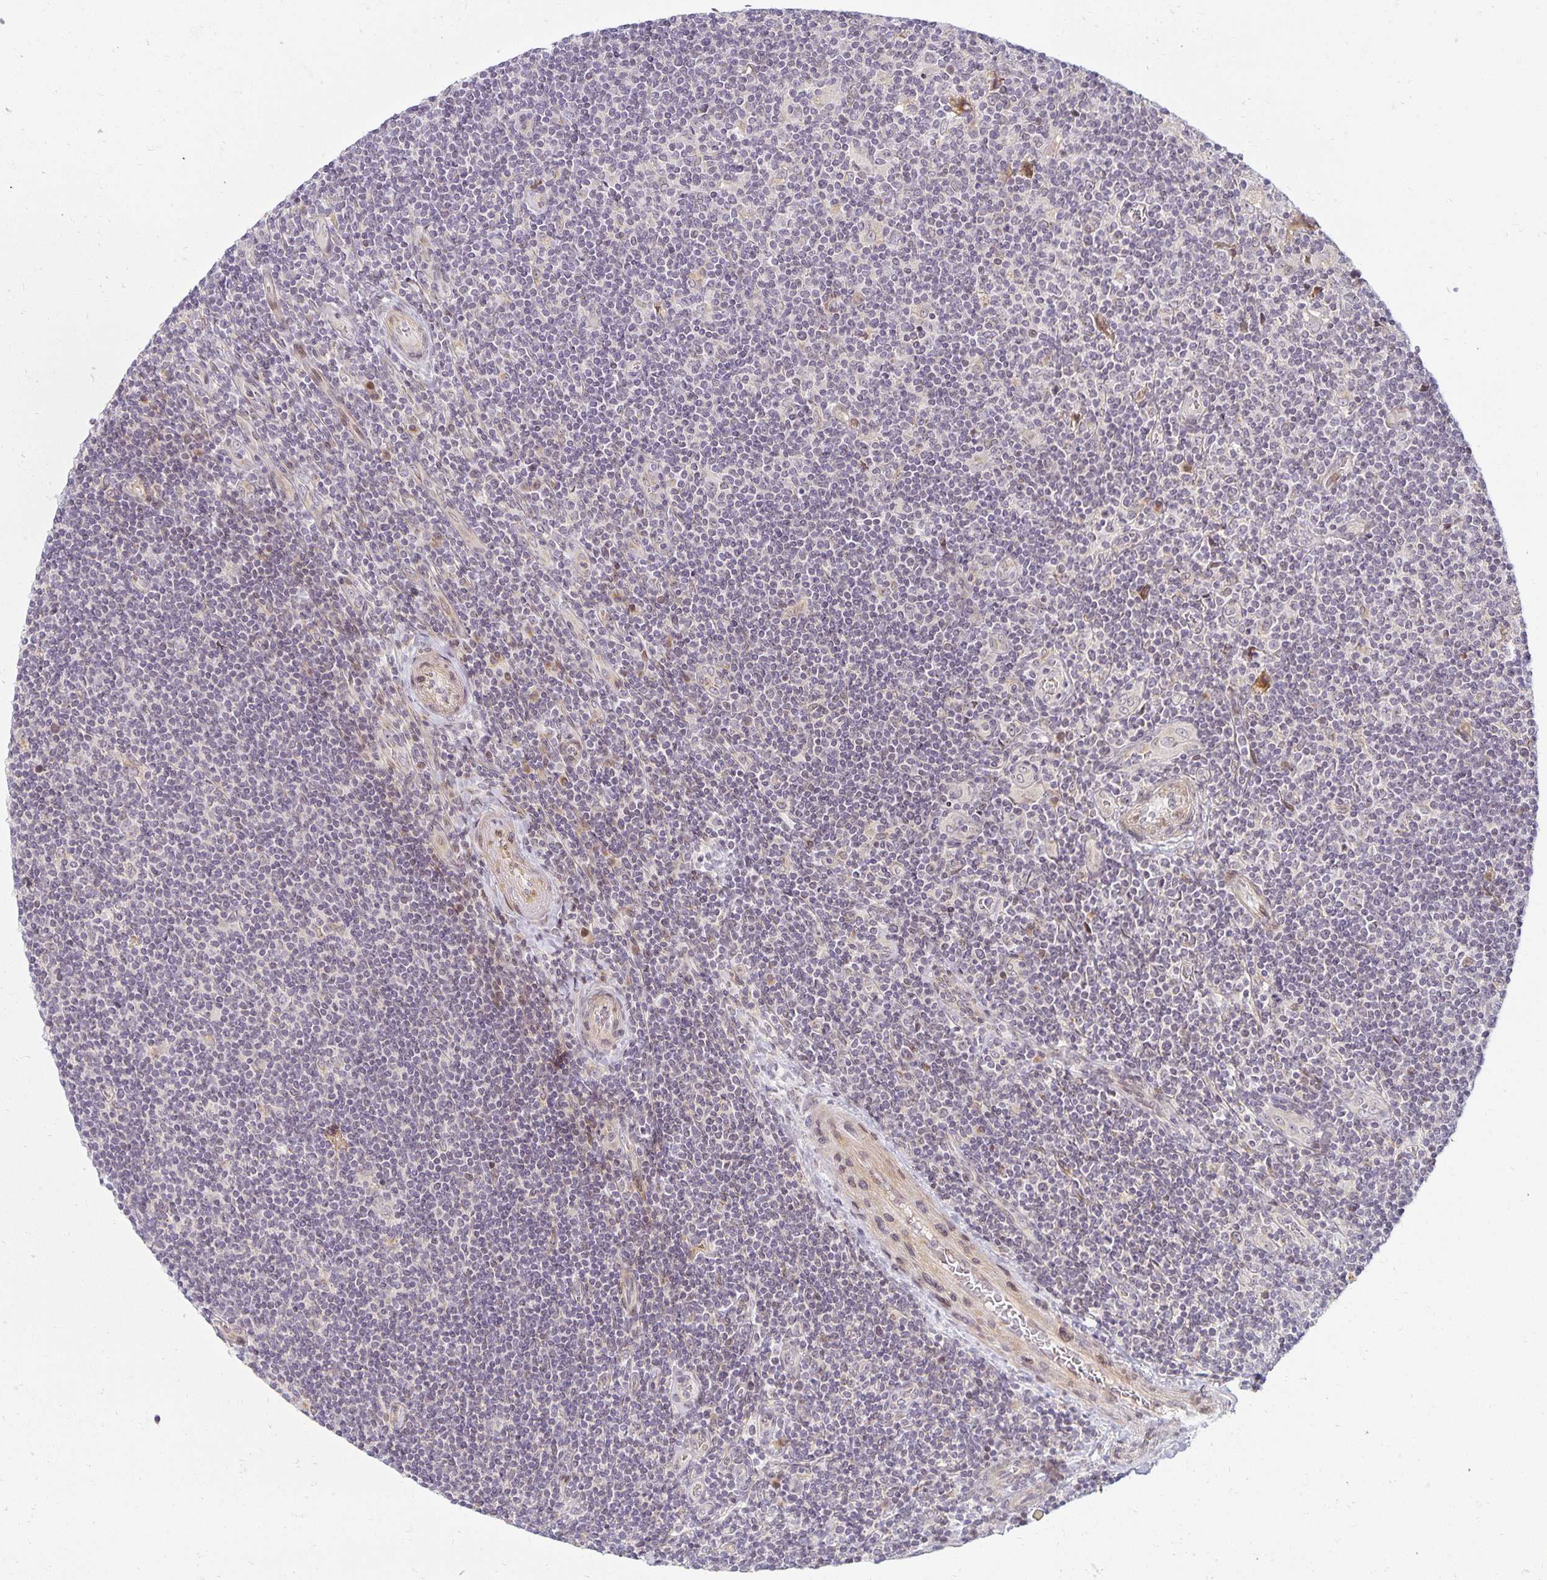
{"staining": {"intensity": "negative", "quantity": "none", "location": "none"}, "tissue": "lymphoma", "cell_type": "Tumor cells", "image_type": "cancer", "snomed": [{"axis": "morphology", "description": "Hodgkin's disease, NOS"}, {"axis": "topography", "description": "Lymph node"}], "caption": "An immunohistochemistry image of lymphoma is shown. There is no staining in tumor cells of lymphoma.", "gene": "EHF", "patient": {"sex": "male", "age": 40}}